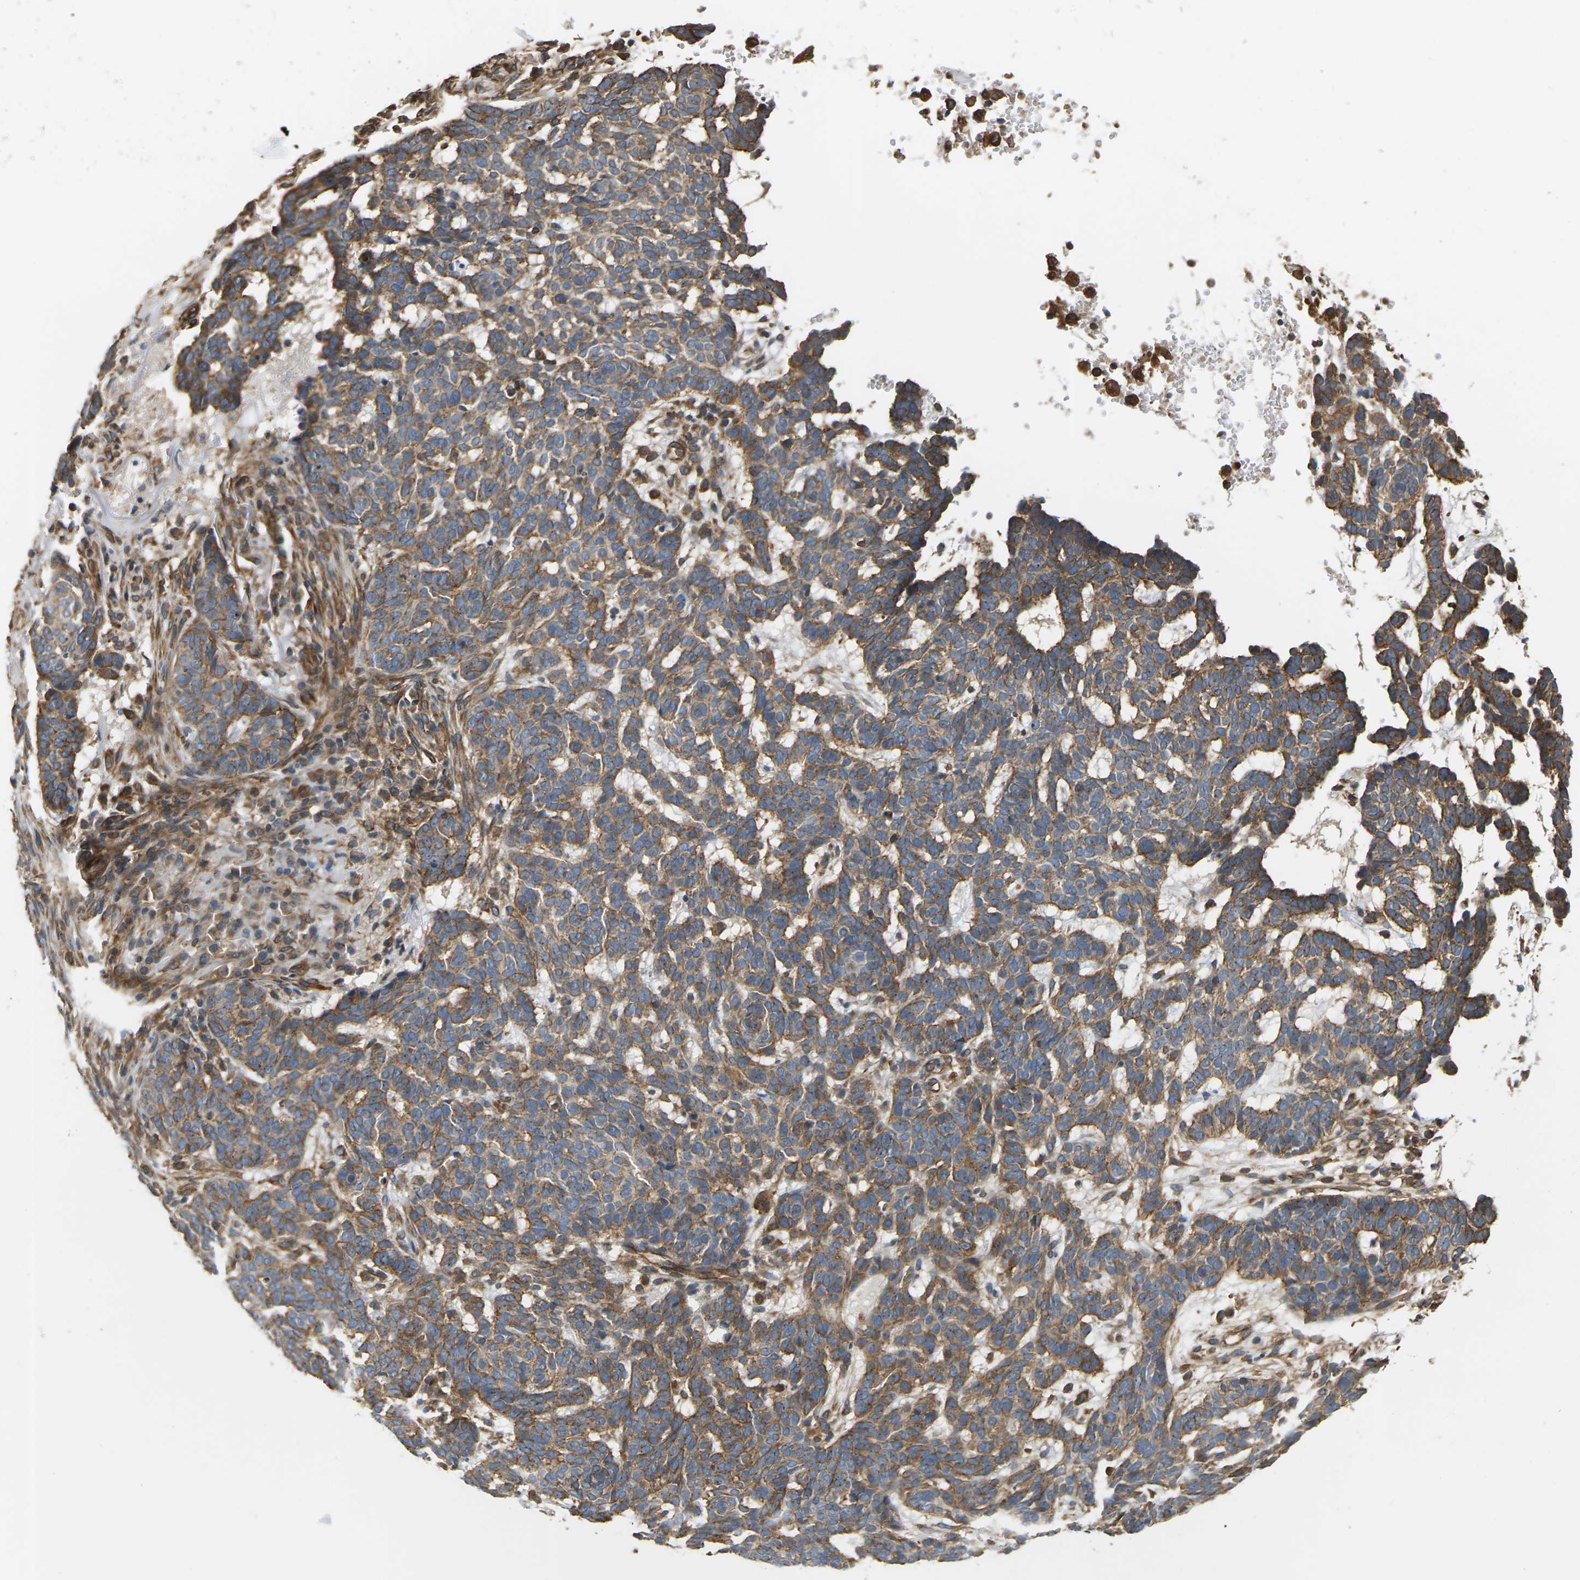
{"staining": {"intensity": "moderate", "quantity": ">75%", "location": "cytoplasmic/membranous"}, "tissue": "skin cancer", "cell_type": "Tumor cells", "image_type": "cancer", "snomed": [{"axis": "morphology", "description": "Basal cell carcinoma"}, {"axis": "topography", "description": "Skin"}], "caption": "Skin cancer stained with a protein marker displays moderate staining in tumor cells.", "gene": "PCDHB4", "patient": {"sex": "male", "age": 85}}